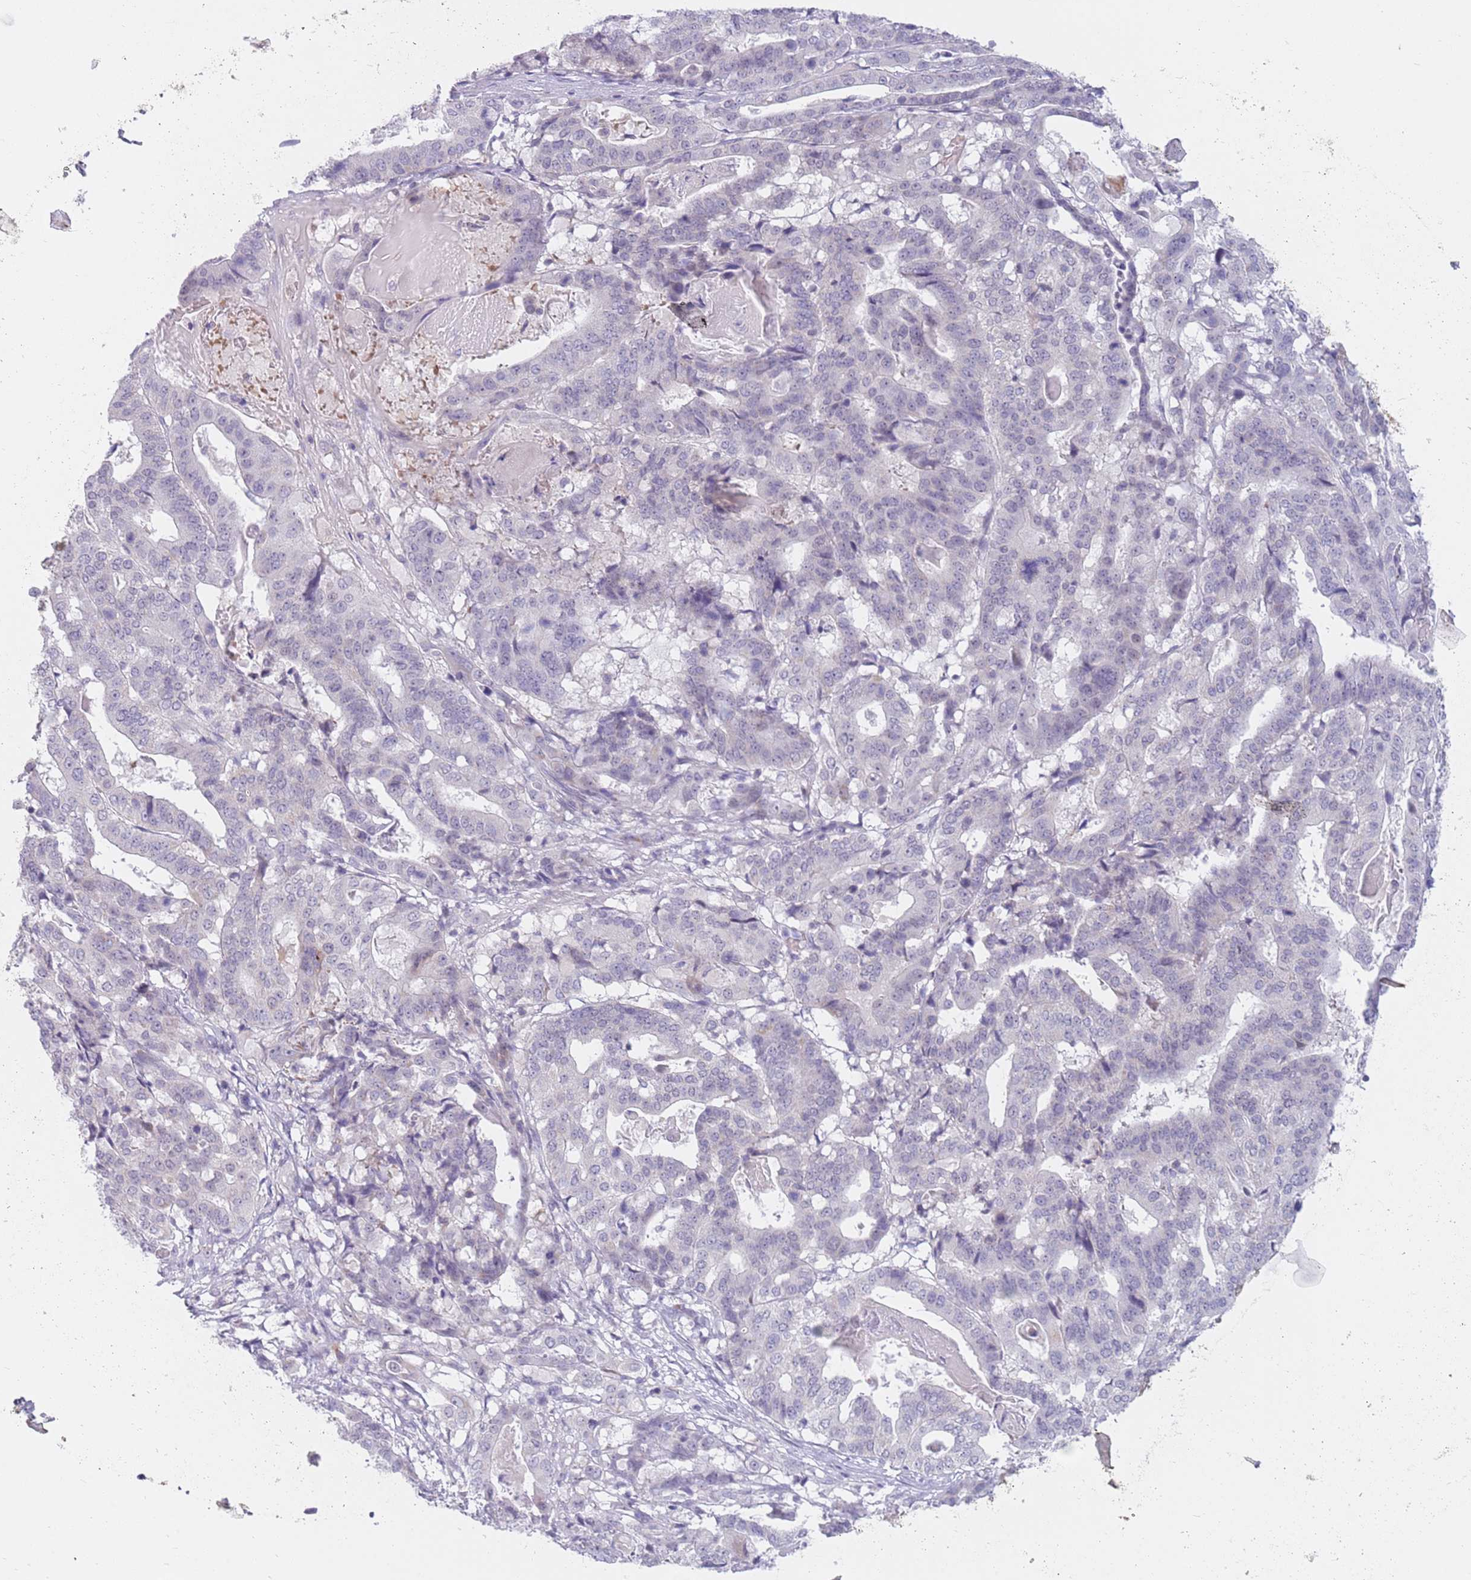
{"staining": {"intensity": "negative", "quantity": "none", "location": "none"}, "tissue": "stomach cancer", "cell_type": "Tumor cells", "image_type": "cancer", "snomed": [{"axis": "morphology", "description": "Adenocarcinoma, NOS"}, {"axis": "topography", "description": "Stomach"}], "caption": "Tumor cells are negative for brown protein staining in adenocarcinoma (stomach). The staining was performed using DAB (3,3'-diaminobenzidine) to visualize the protein expression in brown, while the nuclei were stained in blue with hematoxylin (Magnification: 20x).", "gene": "ZNF574", "patient": {"sex": "male", "age": 48}}